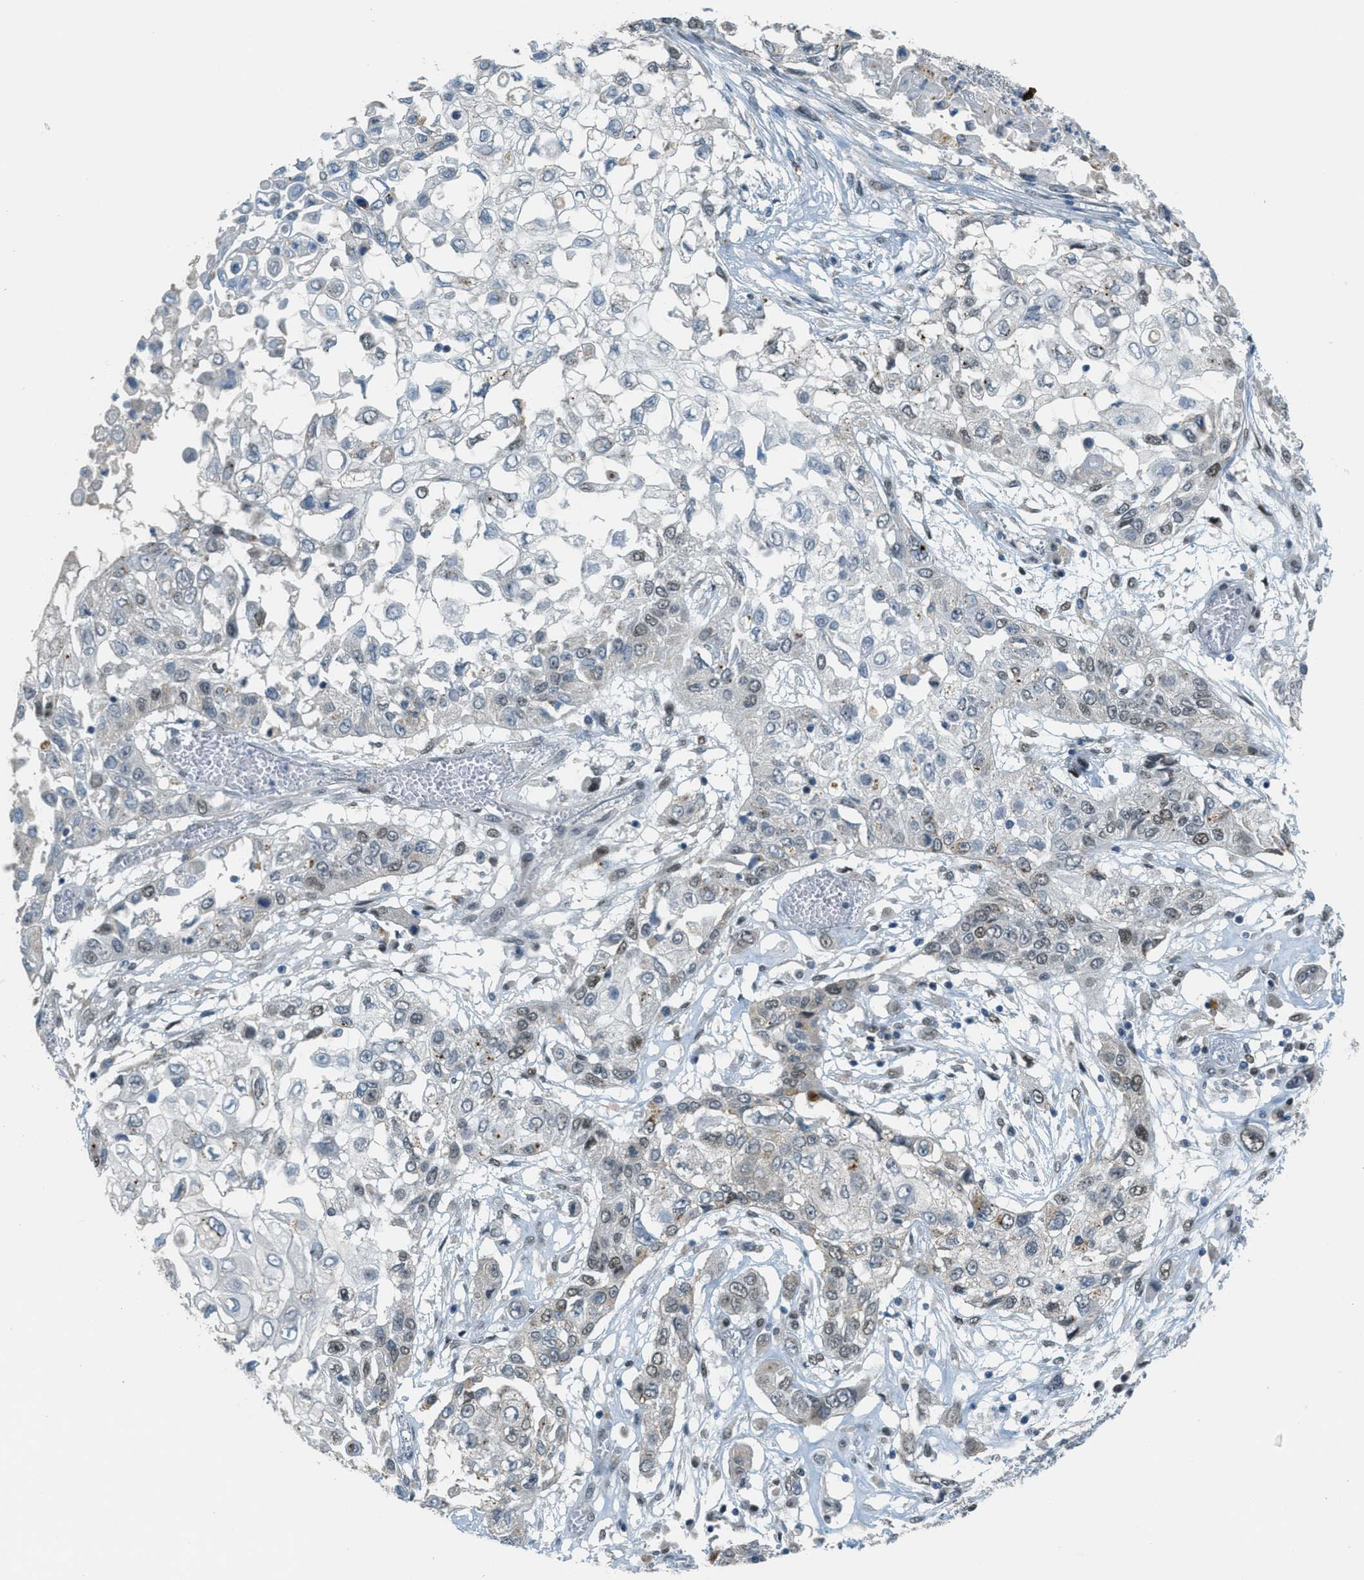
{"staining": {"intensity": "weak", "quantity": "25%-75%", "location": "nuclear"}, "tissue": "lung cancer", "cell_type": "Tumor cells", "image_type": "cancer", "snomed": [{"axis": "morphology", "description": "Squamous cell carcinoma, NOS"}, {"axis": "topography", "description": "Lung"}], "caption": "Brown immunohistochemical staining in human lung cancer (squamous cell carcinoma) shows weak nuclear staining in approximately 25%-75% of tumor cells. (IHC, brightfield microscopy, high magnification).", "gene": "TCF3", "patient": {"sex": "male", "age": 71}}